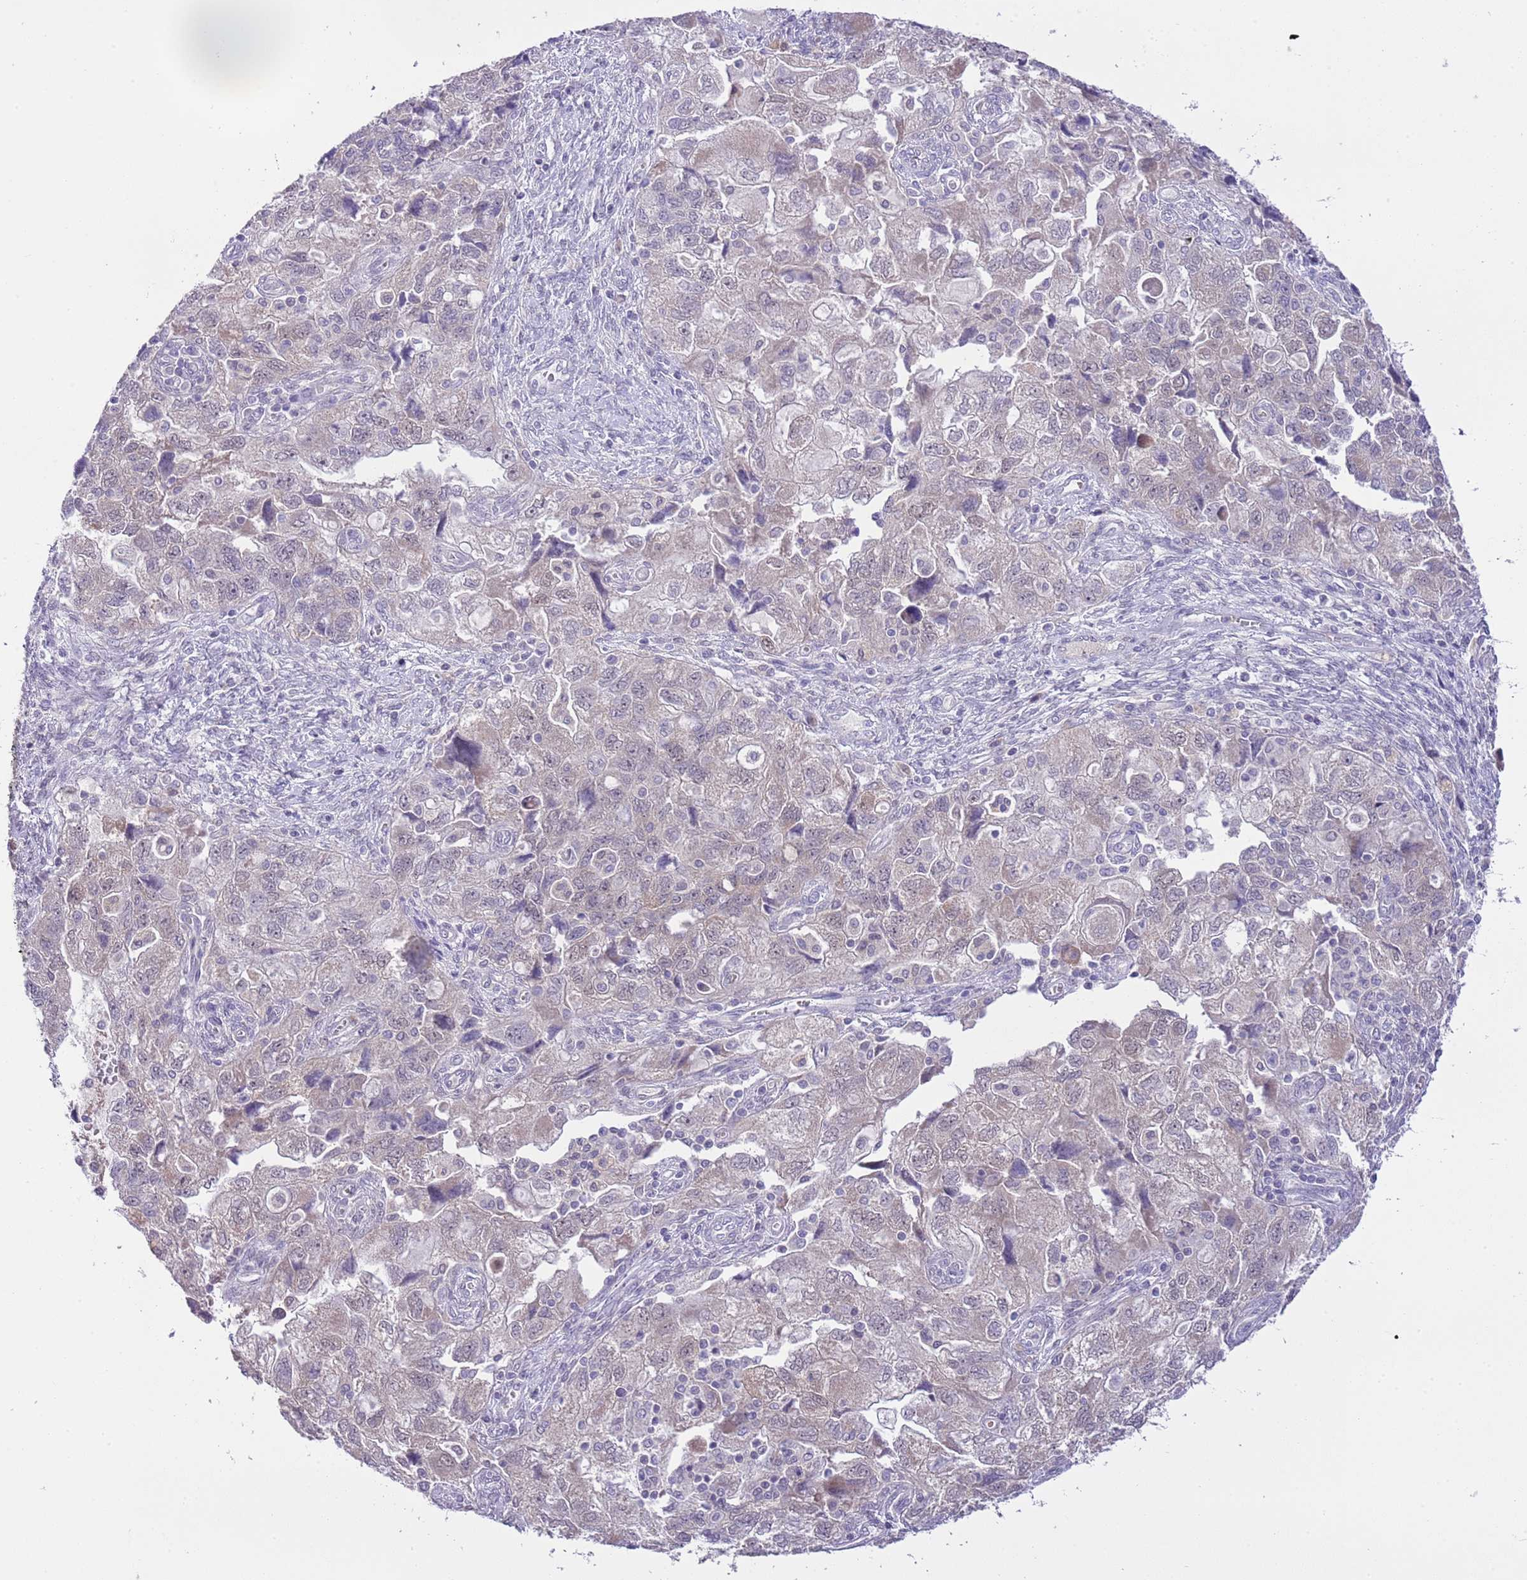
{"staining": {"intensity": "negative", "quantity": "none", "location": "none"}, "tissue": "ovarian cancer", "cell_type": "Tumor cells", "image_type": "cancer", "snomed": [{"axis": "morphology", "description": "Carcinoma, NOS"}, {"axis": "morphology", "description": "Cystadenocarcinoma, serous, NOS"}, {"axis": "topography", "description": "Ovary"}], "caption": "DAB immunohistochemical staining of carcinoma (ovarian) displays no significant expression in tumor cells. (IHC, brightfield microscopy, high magnification).", "gene": "GALK2", "patient": {"sex": "female", "age": 69}}